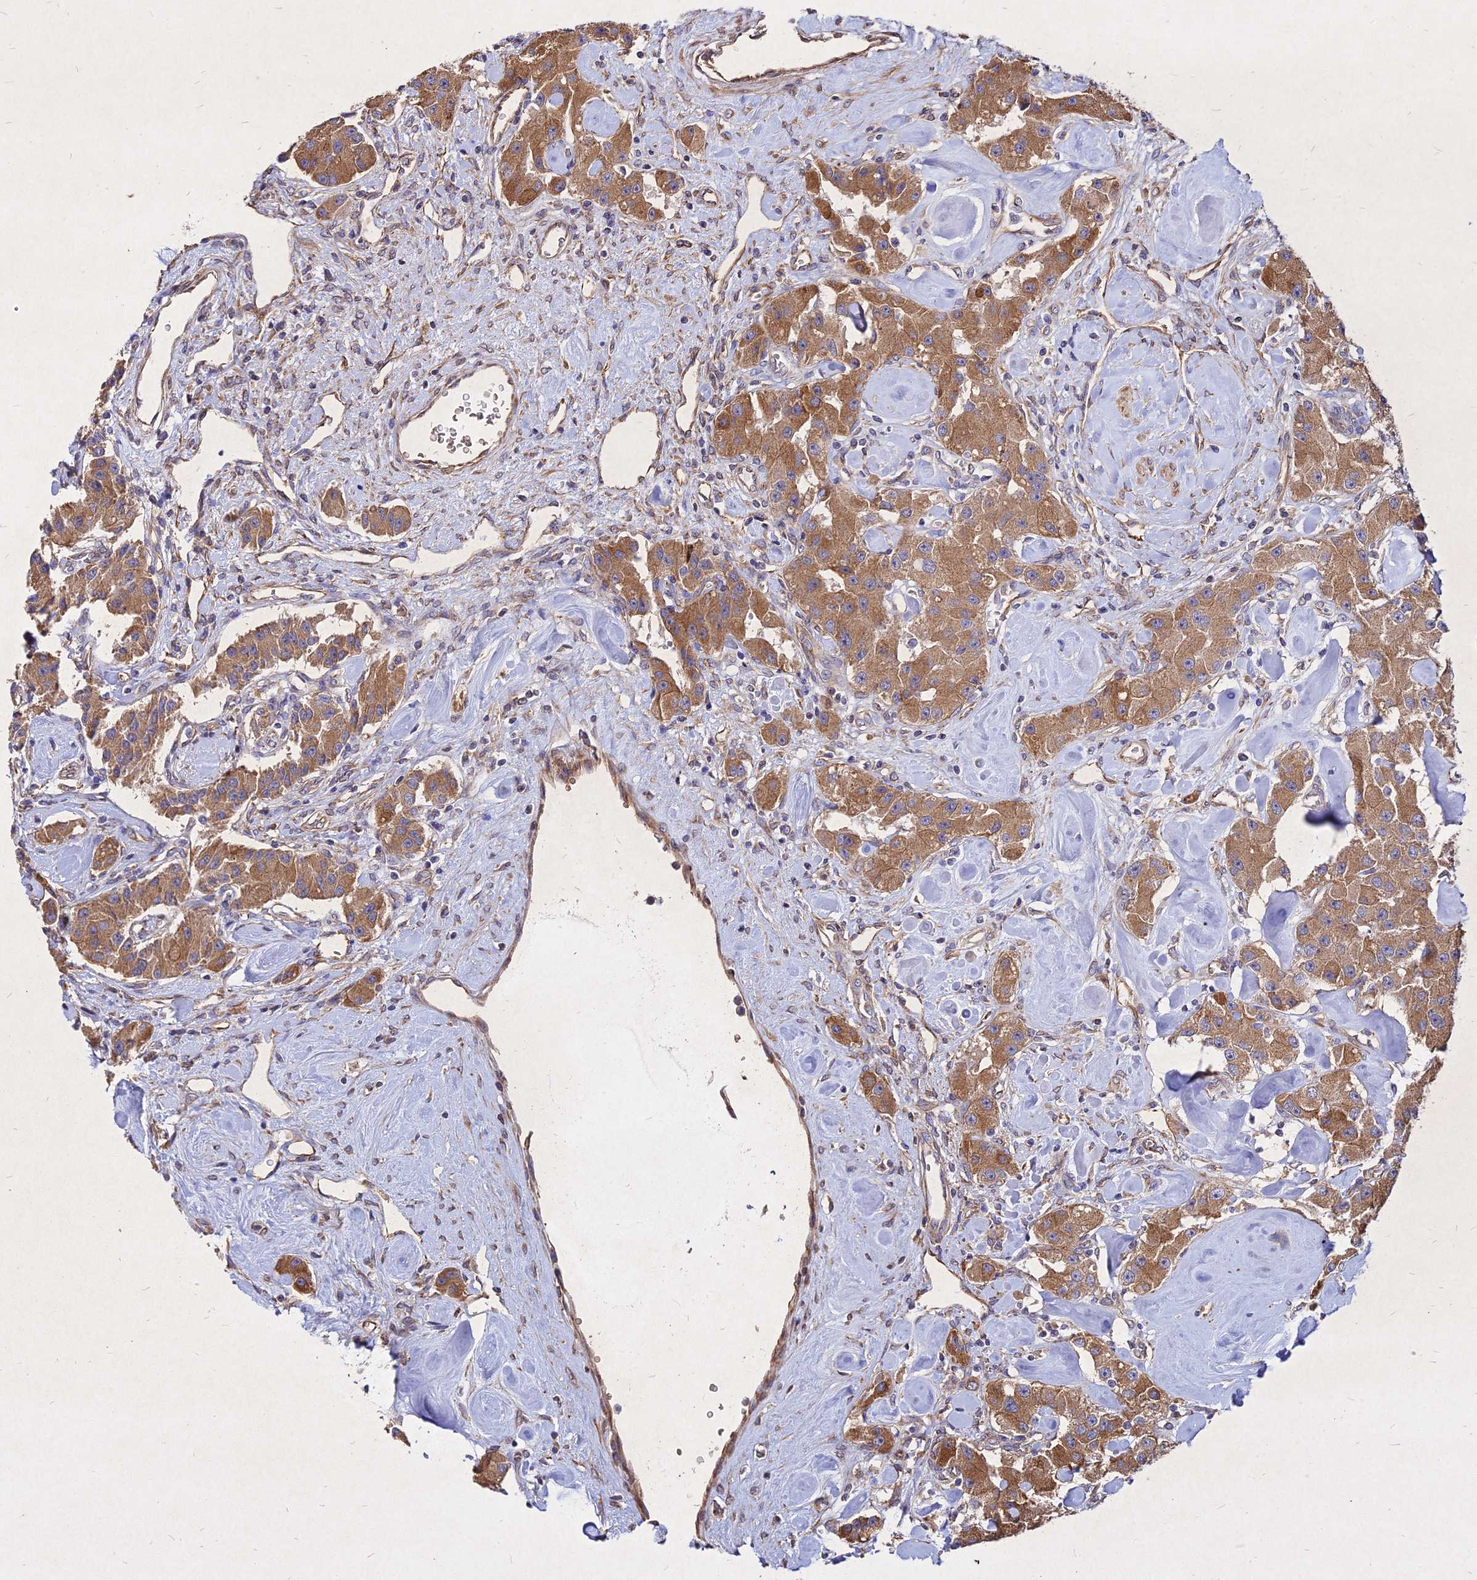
{"staining": {"intensity": "moderate", "quantity": ">75%", "location": "cytoplasmic/membranous"}, "tissue": "carcinoid", "cell_type": "Tumor cells", "image_type": "cancer", "snomed": [{"axis": "morphology", "description": "Carcinoid, malignant, NOS"}, {"axis": "topography", "description": "Pancreas"}], "caption": "The photomicrograph reveals staining of carcinoid, revealing moderate cytoplasmic/membranous protein positivity (brown color) within tumor cells. The protein of interest is shown in brown color, while the nuclei are stained blue.", "gene": "SKA1", "patient": {"sex": "male", "age": 41}}